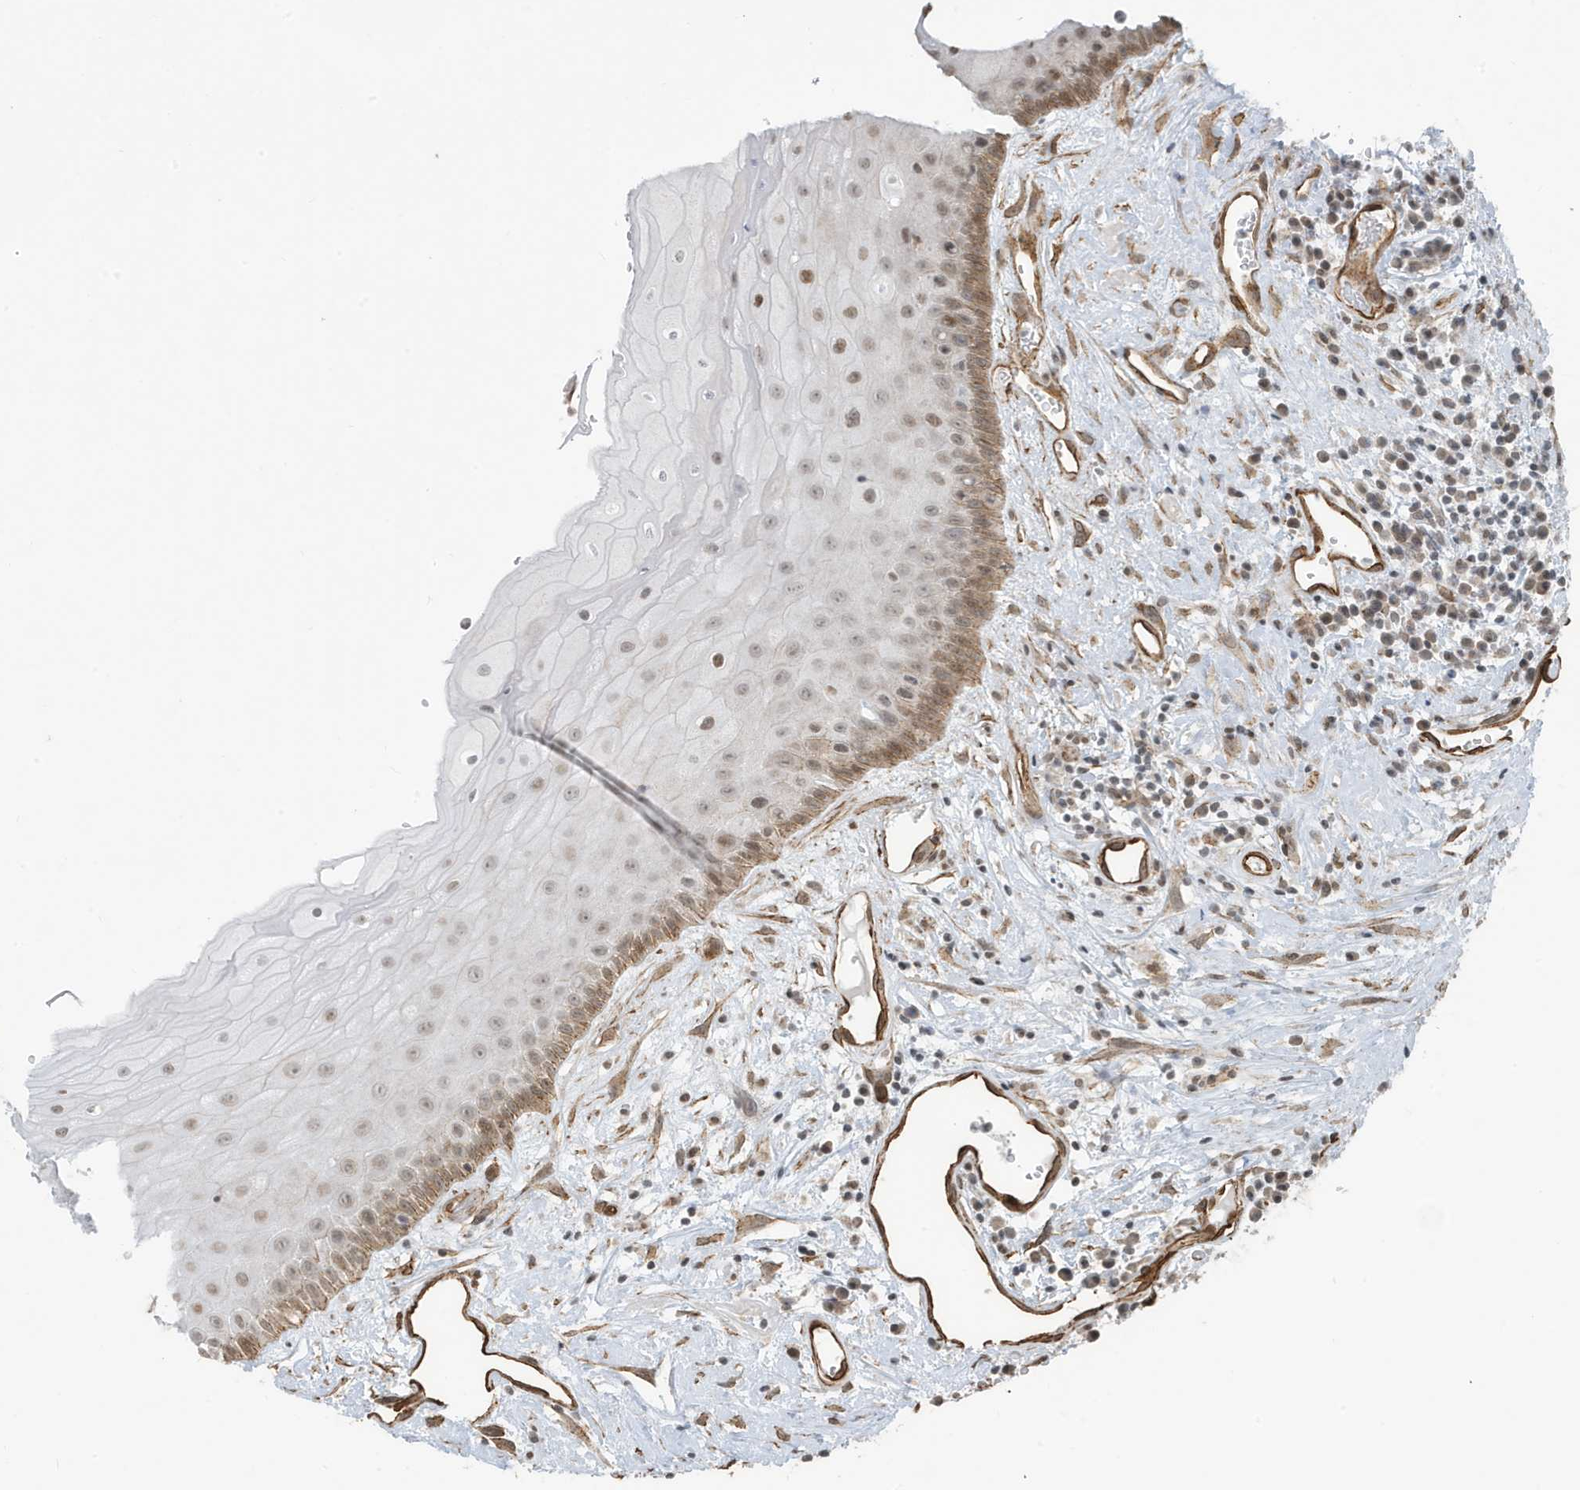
{"staining": {"intensity": "weak", "quantity": "25%-75%", "location": "cytoplasmic/membranous"}, "tissue": "oral mucosa", "cell_type": "Squamous epithelial cells", "image_type": "normal", "snomed": [{"axis": "morphology", "description": "Normal tissue, NOS"}, {"axis": "topography", "description": "Oral tissue"}], "caption": "Immunohistochemical staining of unremarkable human oral mucosa exhibits 25%-75% levels of weak cytoplasmic/membranous protein expression in about 25%-75% of squamous epithelial cells. Nuclei are stained in blue.", "gene": "CHCHD4", "patient": {"sex": "female", "age": 76}}